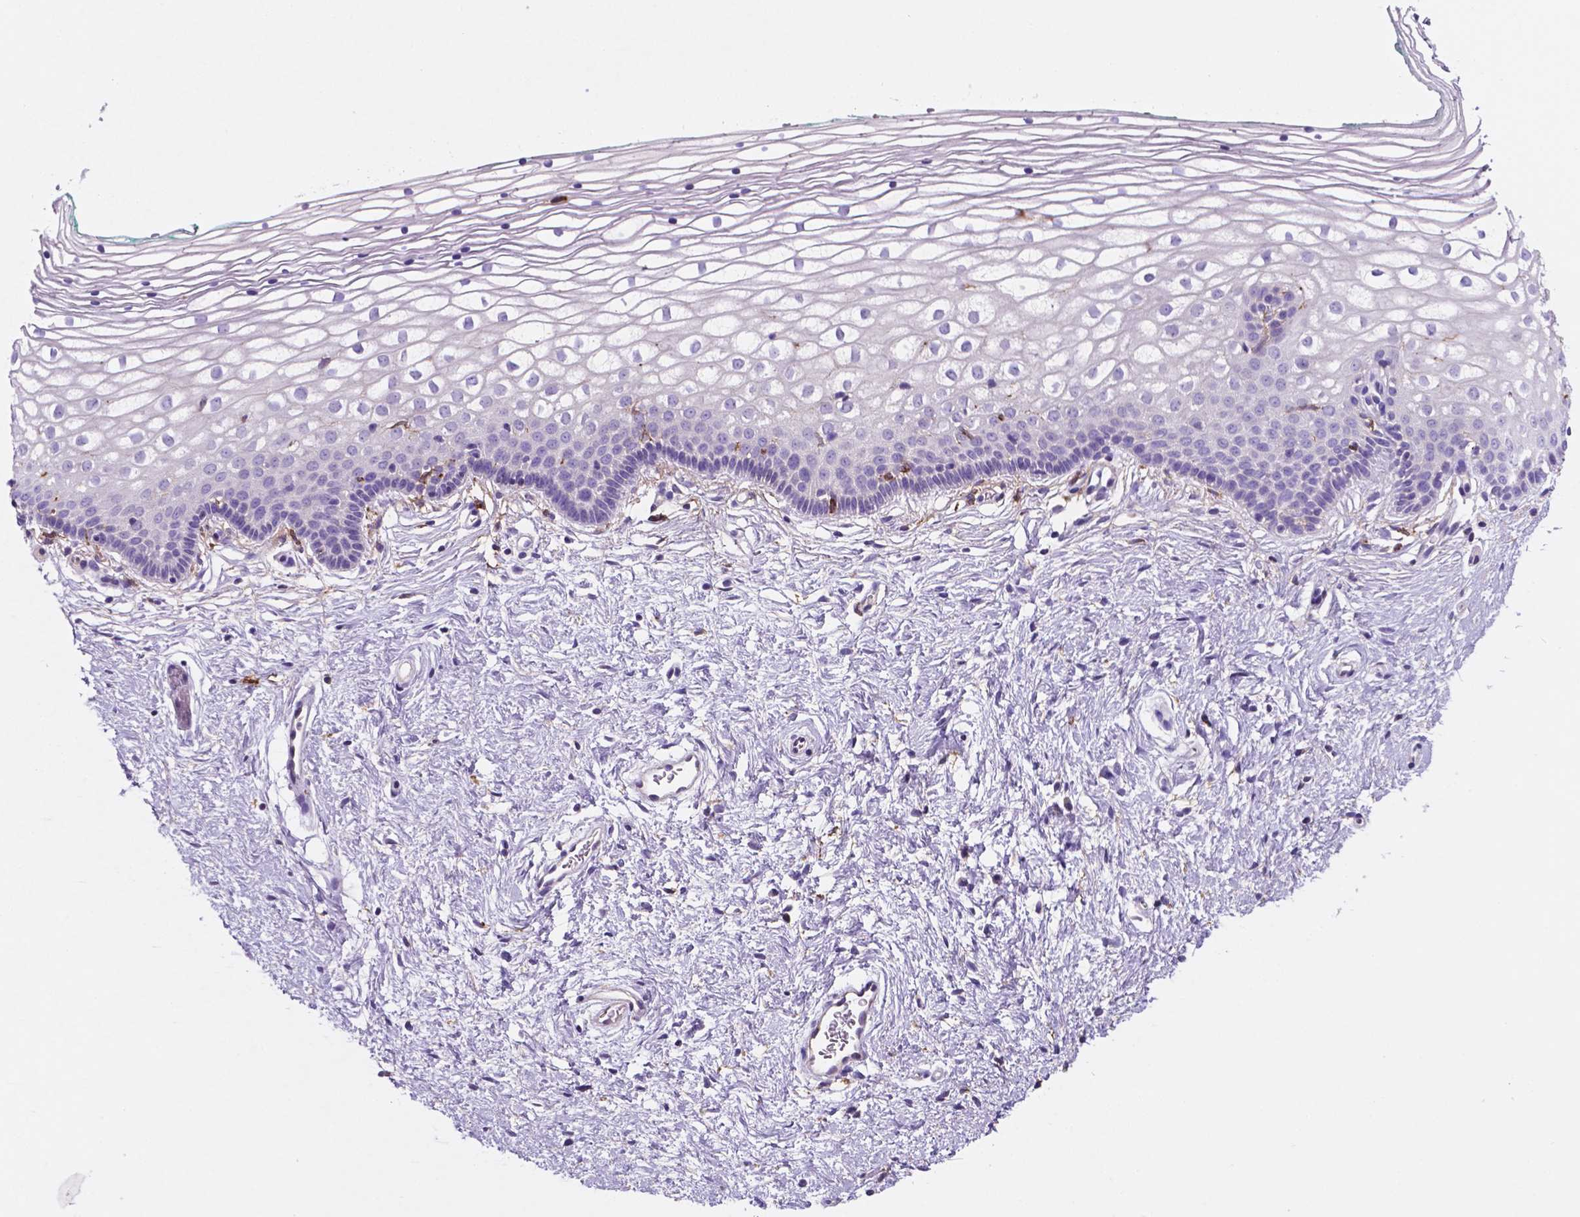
{"staining": {"intensity": "negative", "quantity": "none", "location": "none"}, "tissue": "vagina", "cell_type": "Squamous epithelial cells", "image_type": "normal", "snomed": [{"axis": "morphology", "description": "Normal tissue, NOS"}, {"axis": "topography", "description": "Vagina"}], "caption": "This is a micrograph of IHC staining of benign vagina, which shows no expression in squamous epithelial cells.", "gene": "MKRN2OS", "patient": {"sex": "female", "age": 36}}